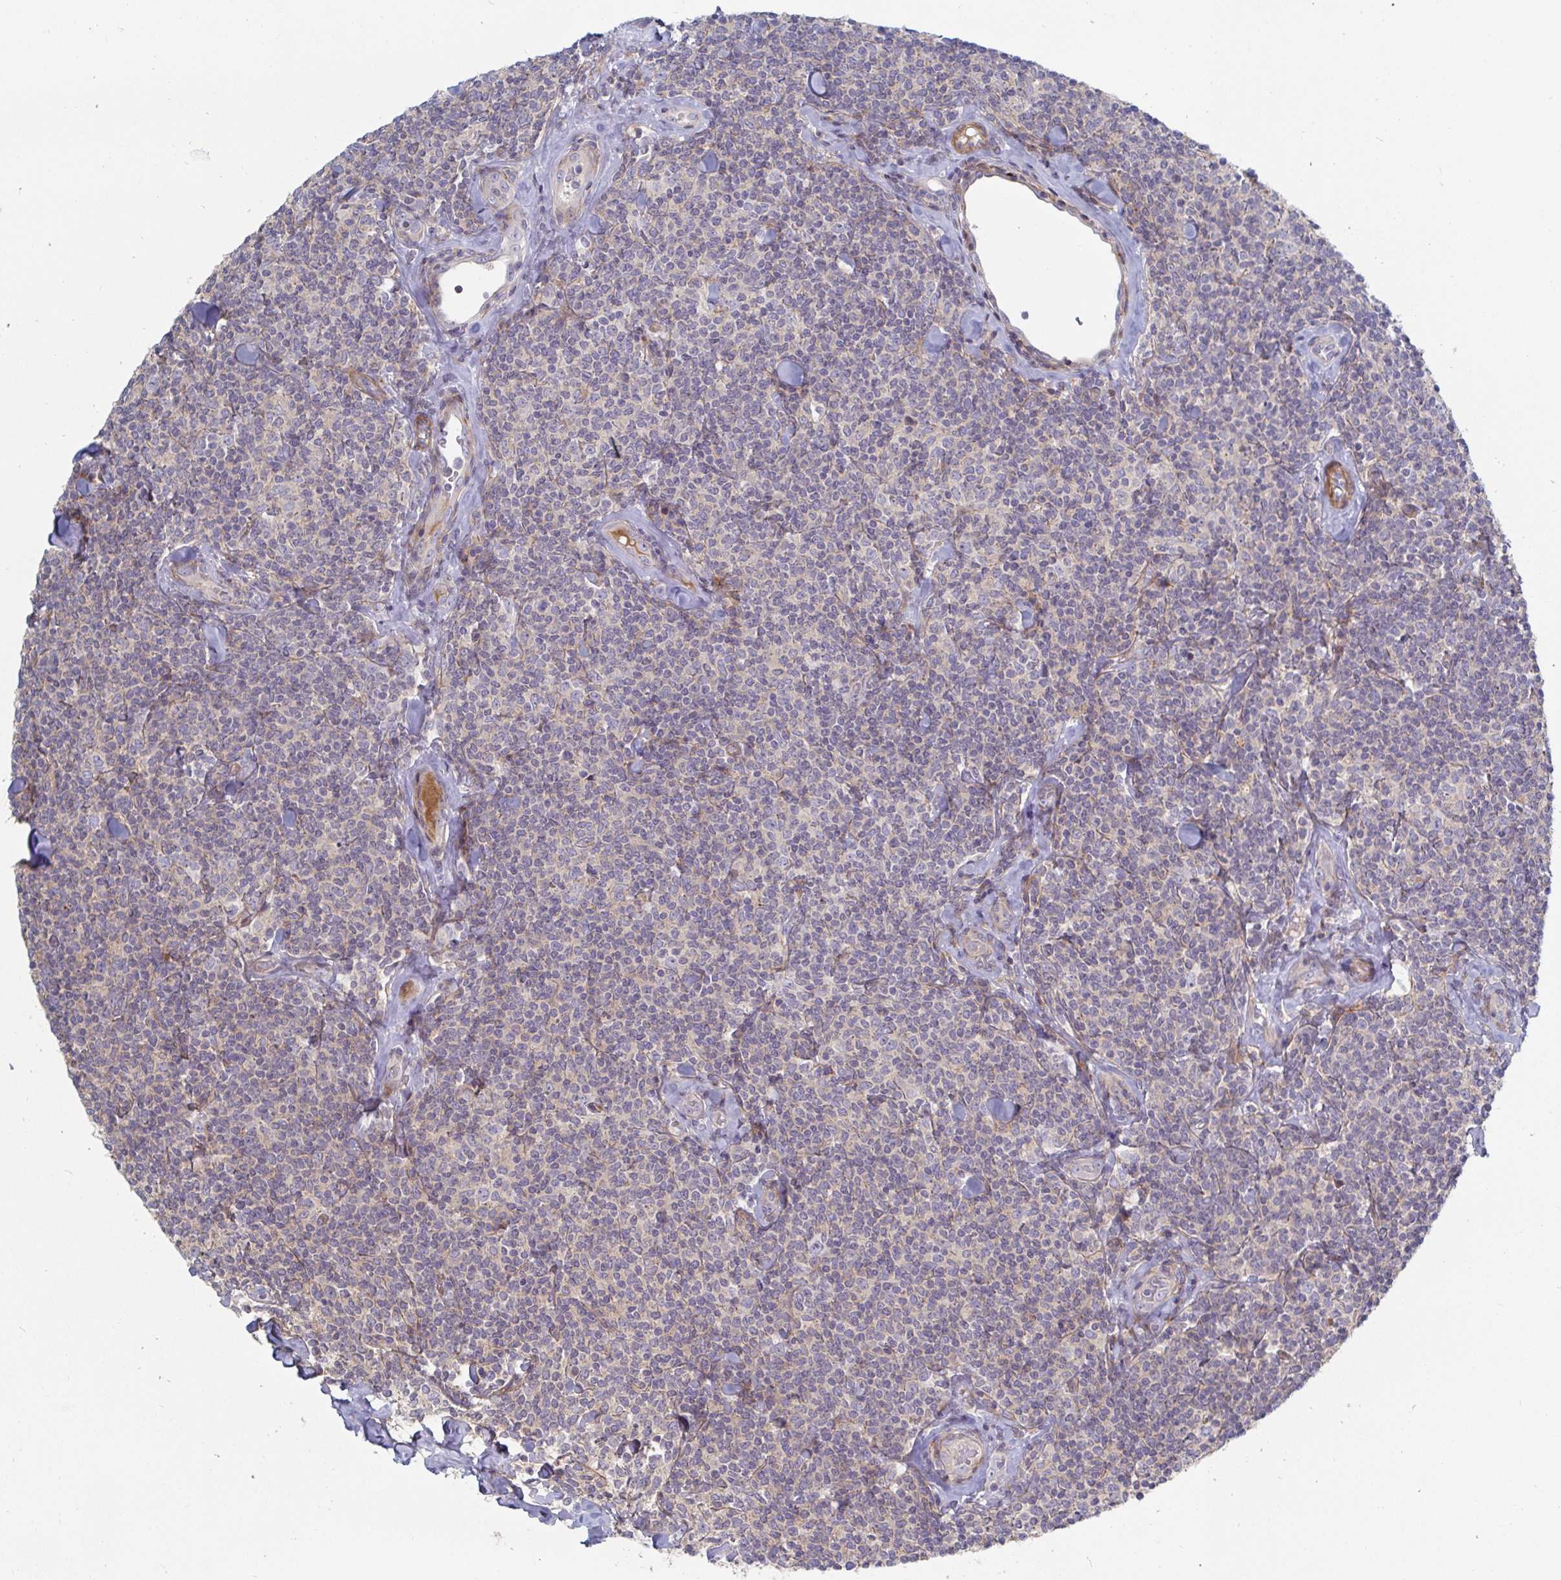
{"staining": {"intensity": "negative", "quantity": "none", "location": "none"}, "tissue": "lymphoma", "cell_type": "Tumor cells", "image_type": "cancer", "snomed": [{"axis": "morphology", "description": "Malignant lymphoma, non-Hodgkin's type, Low grade"}, {"axis": "topography", "description": "Lymph node"}], "caption": "High power microscopy micrograph of an IHC micrograph of lymphoma, revealing no significant positivity in tumor cells.", "gene": "SSH2", "patient": {"sex": "female", "age": 56}}